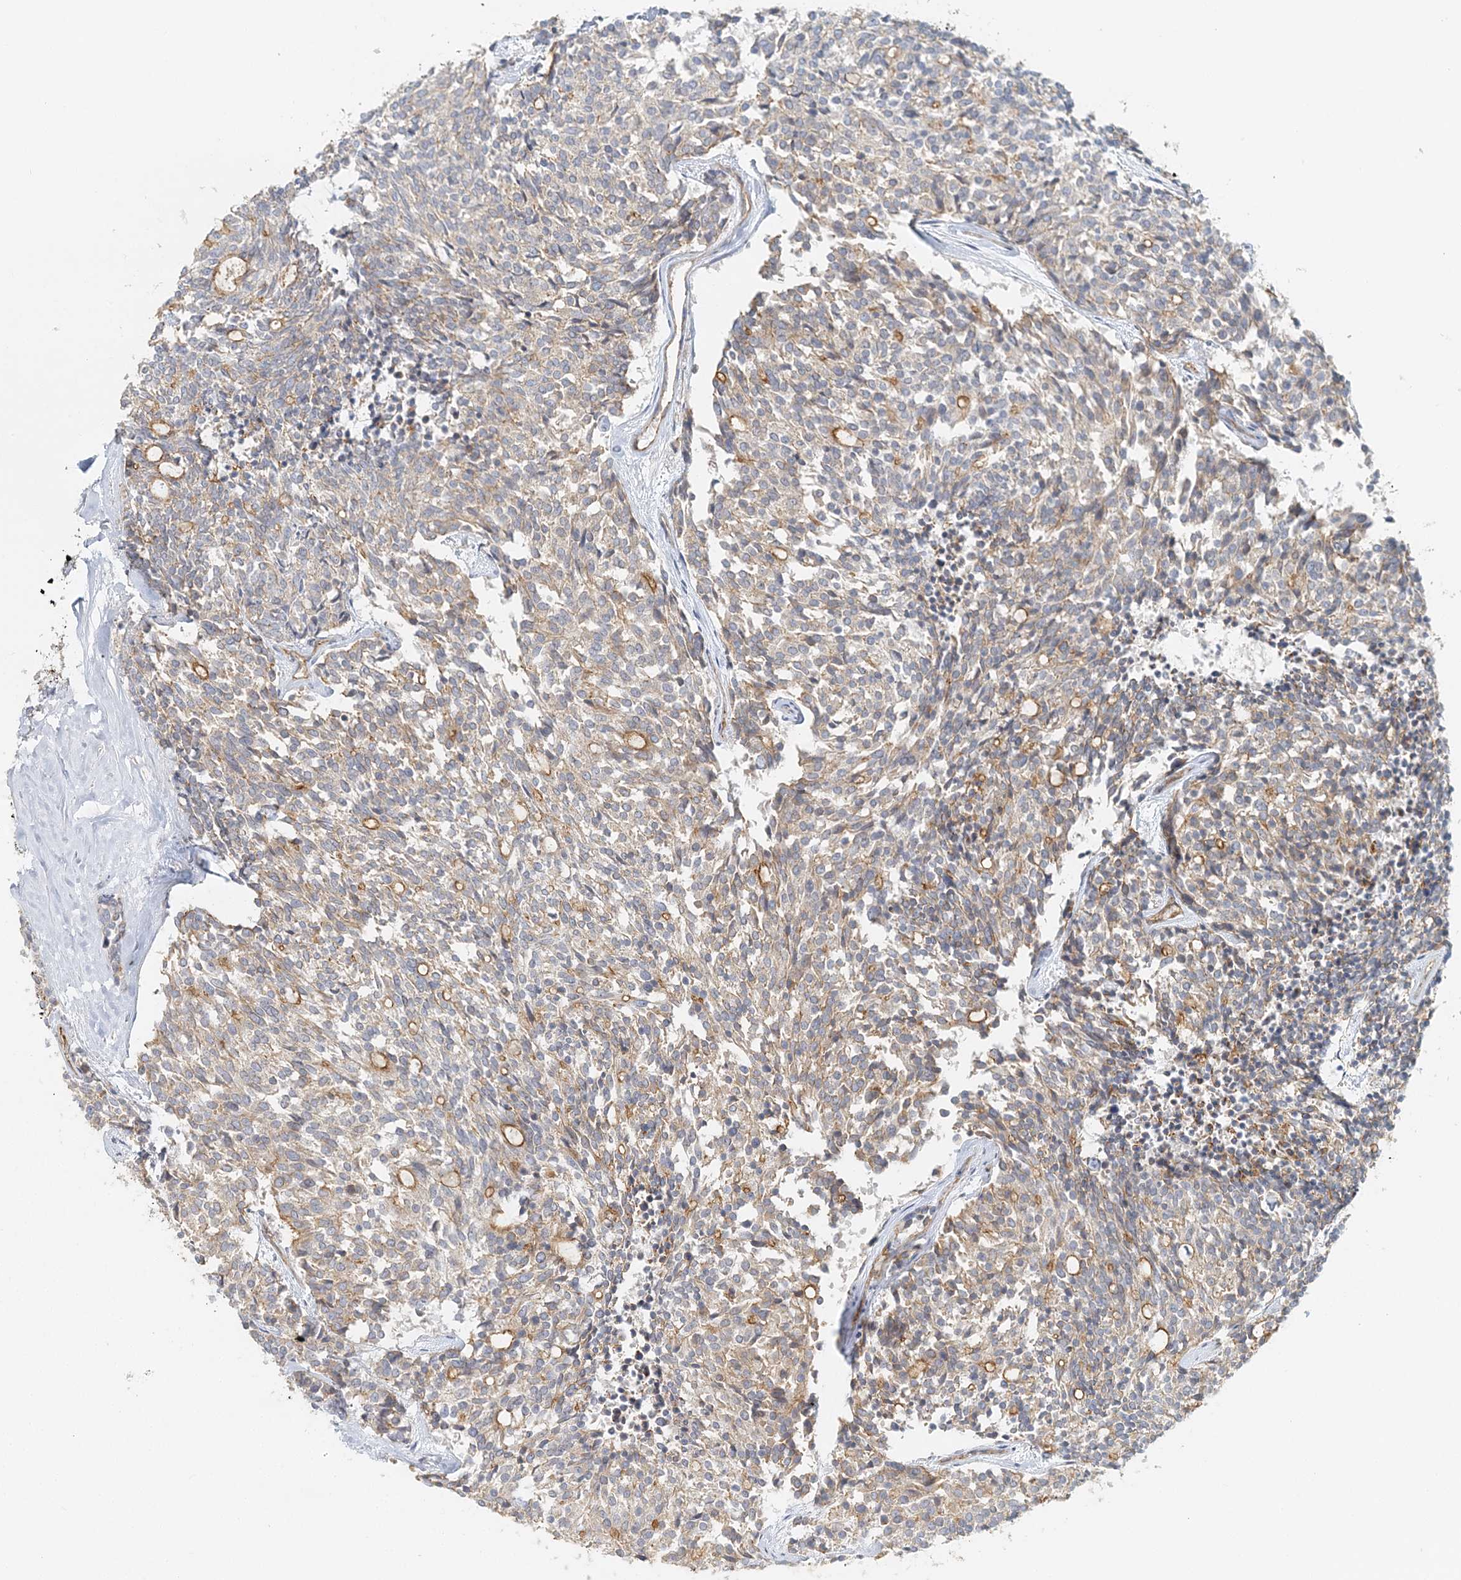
{"staining": {"intensity": "moderate", "quantity": "<25%", "location": "cytoplasmic/membranous"}, "tissue": "carcinoid", "cell_type": "Tumor cells", "image_type": "cancer", "snomed": [{"axis": "morphology", "description": "Carcinoid, malignant, NOS"}, {"axis": "topography", "description": "Pancreas"}], "caption": "Carcinoid stained with immunohistochemistry (IHC) displays moderate cytoplasmic/membranous staining in about <25% of tumor cells.", "gene": "DNAH1", "patient": {"sex": "female", "age": 54}}